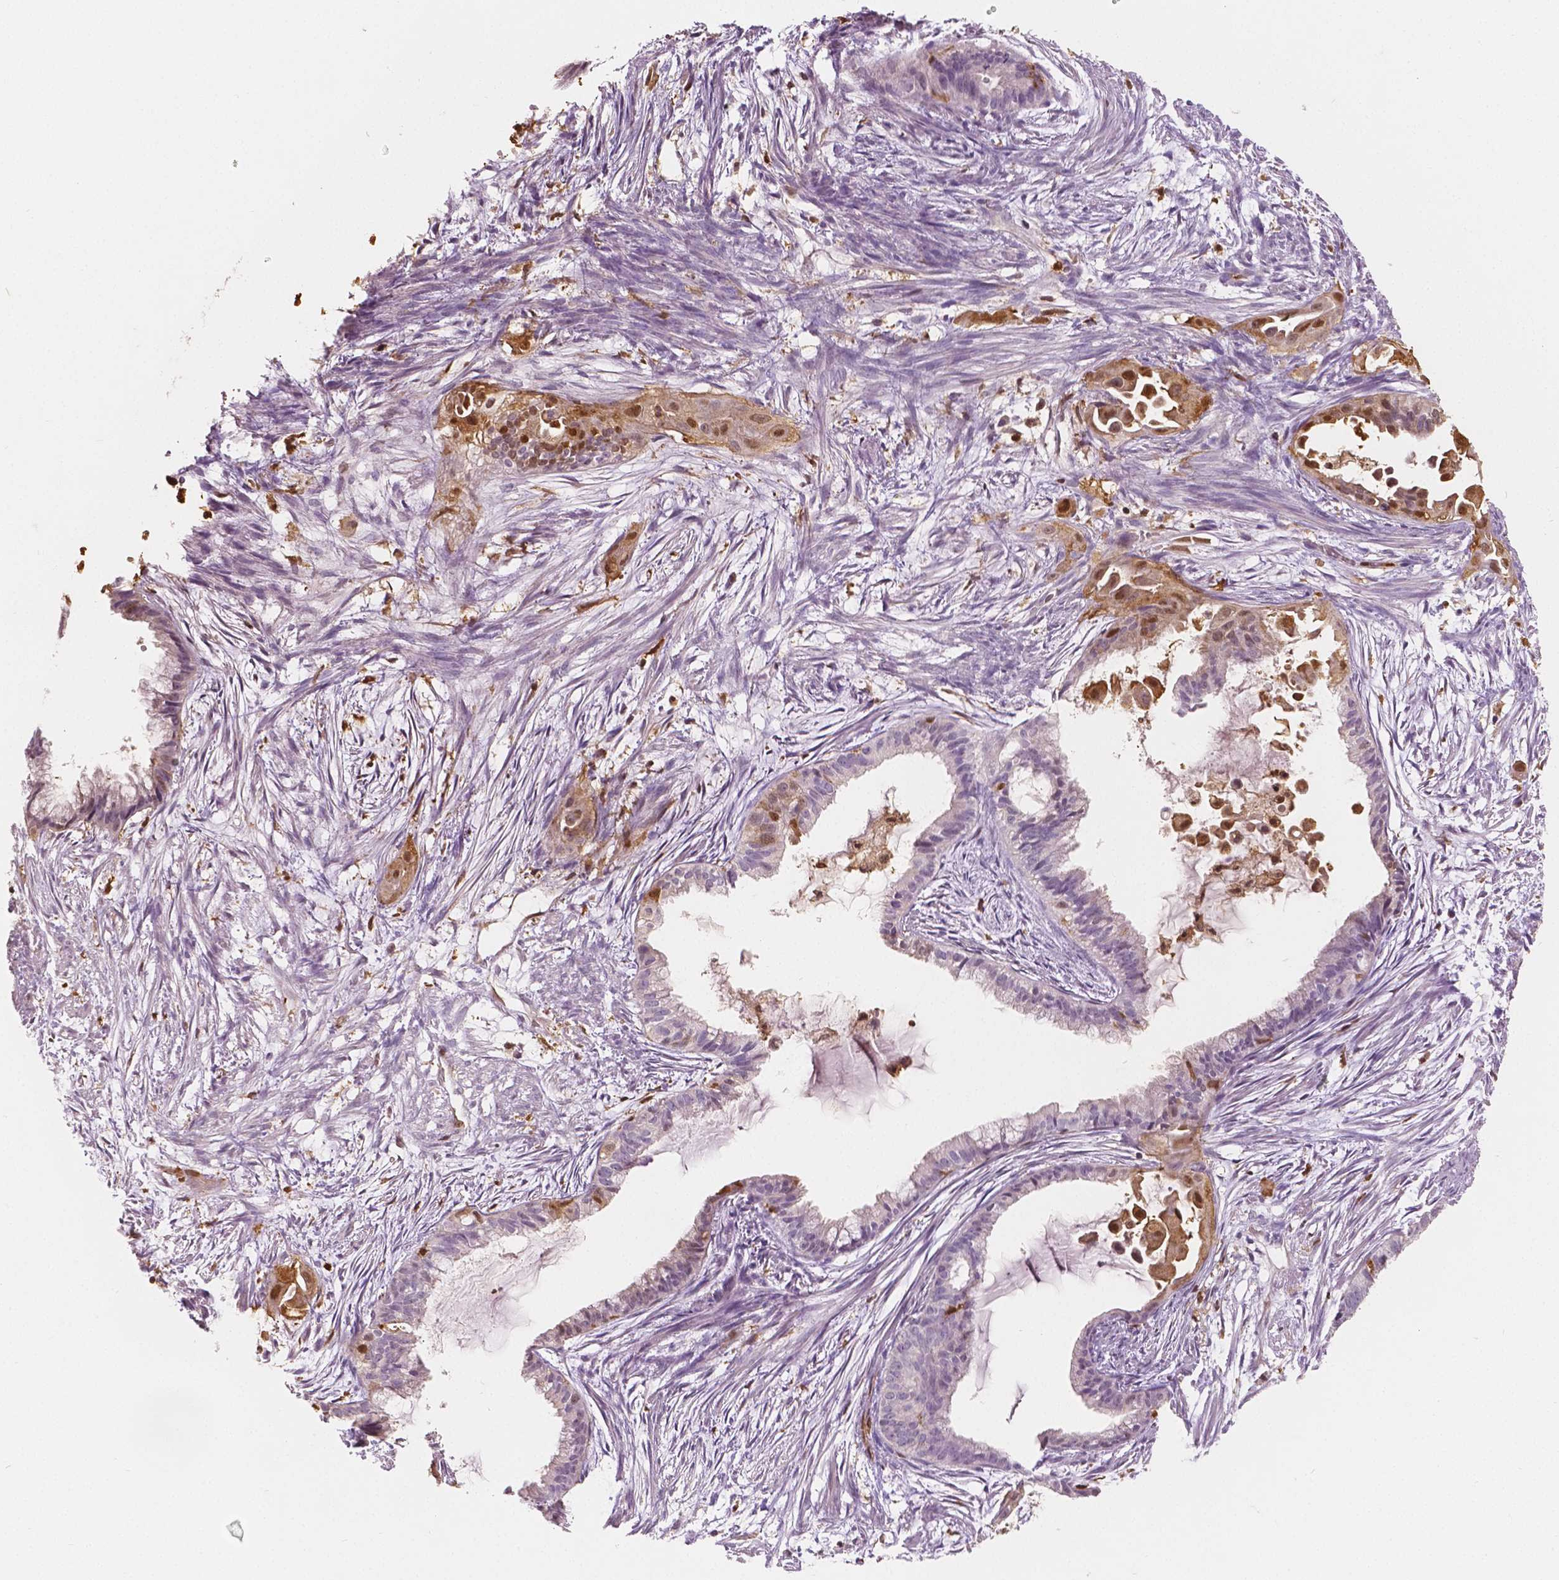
{"staining": {"intensity": "moderate", "quantity": "<25%", "location": "cytoplasmic/membranous,nuclear"}, "tissue": "endometrial cancer", "cell_type": "Tumor cells", "image_type": "cancer", "snomed": [{"axis": "morphology", "description": "Adenocarcinoma, NOS"}, {"axis": "topography", "description": "Endometrium"}], "caption": "Immunohistochemistry (IHC) (DAB) staining of adenocarcinoma (endometrial) shows moderate cytoplasmic/membranous and nuclear protein positivity in about <25% of tumor cells.", "gene": "S100A4", "patient": {"sex": "female", "age": 86}}